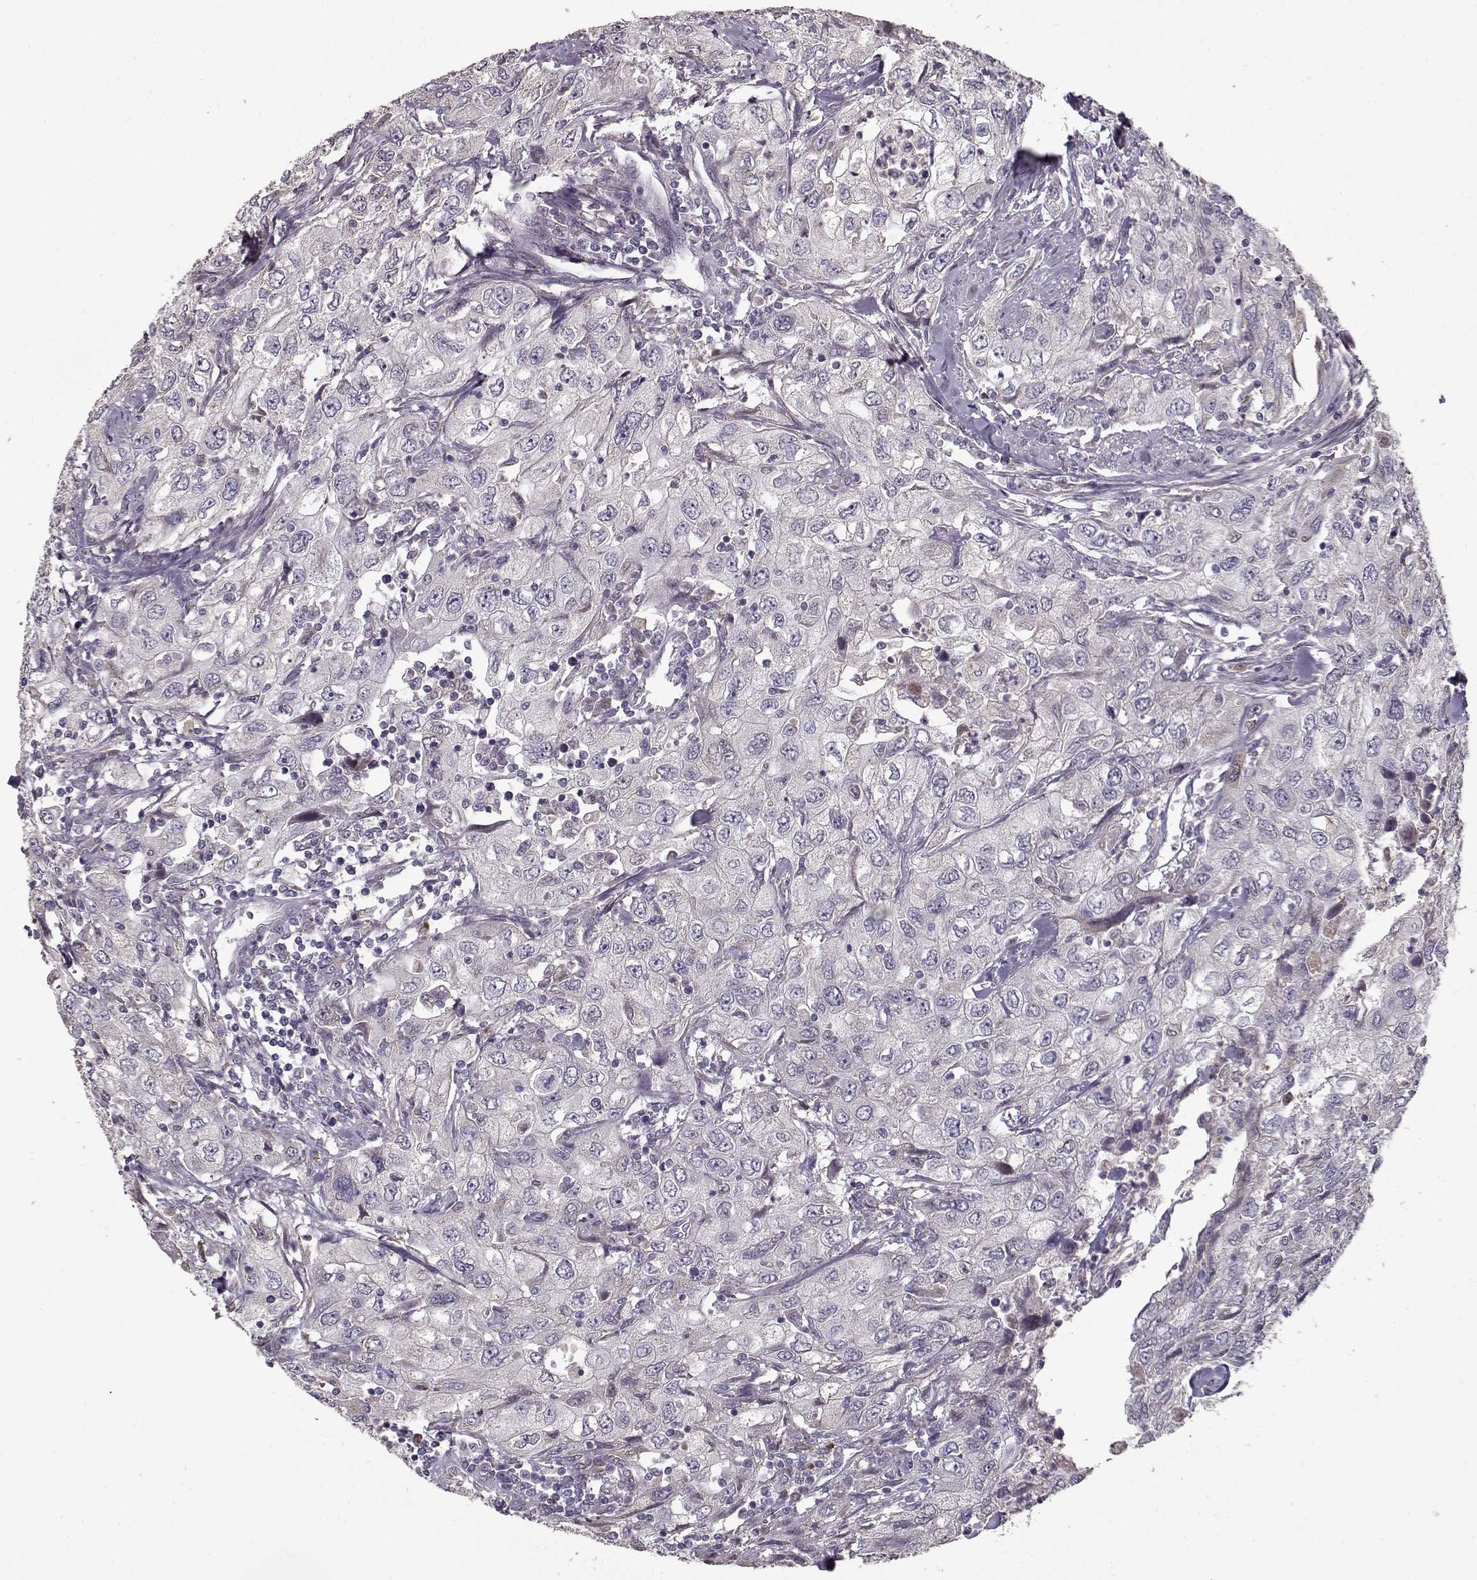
{"staining": {"intensity": "negative", "quantity": "none", "location": "none"}, "tissue": "urothelial cancer", "cell_type": "Tumor cells", "image_type": "cancer", "snomed": [{"axis": "morphology", "description": "Urothelial carcinoma, High grade"}, {"axis": "topography", "description": "Urinary bladder"}], "caption": "Immunohistochemistry (IHC) of urothelial cancer reveals no expression in tumor cells.", "gene": "LAMA2", "patient": {"sex": "male", "age": 76}}